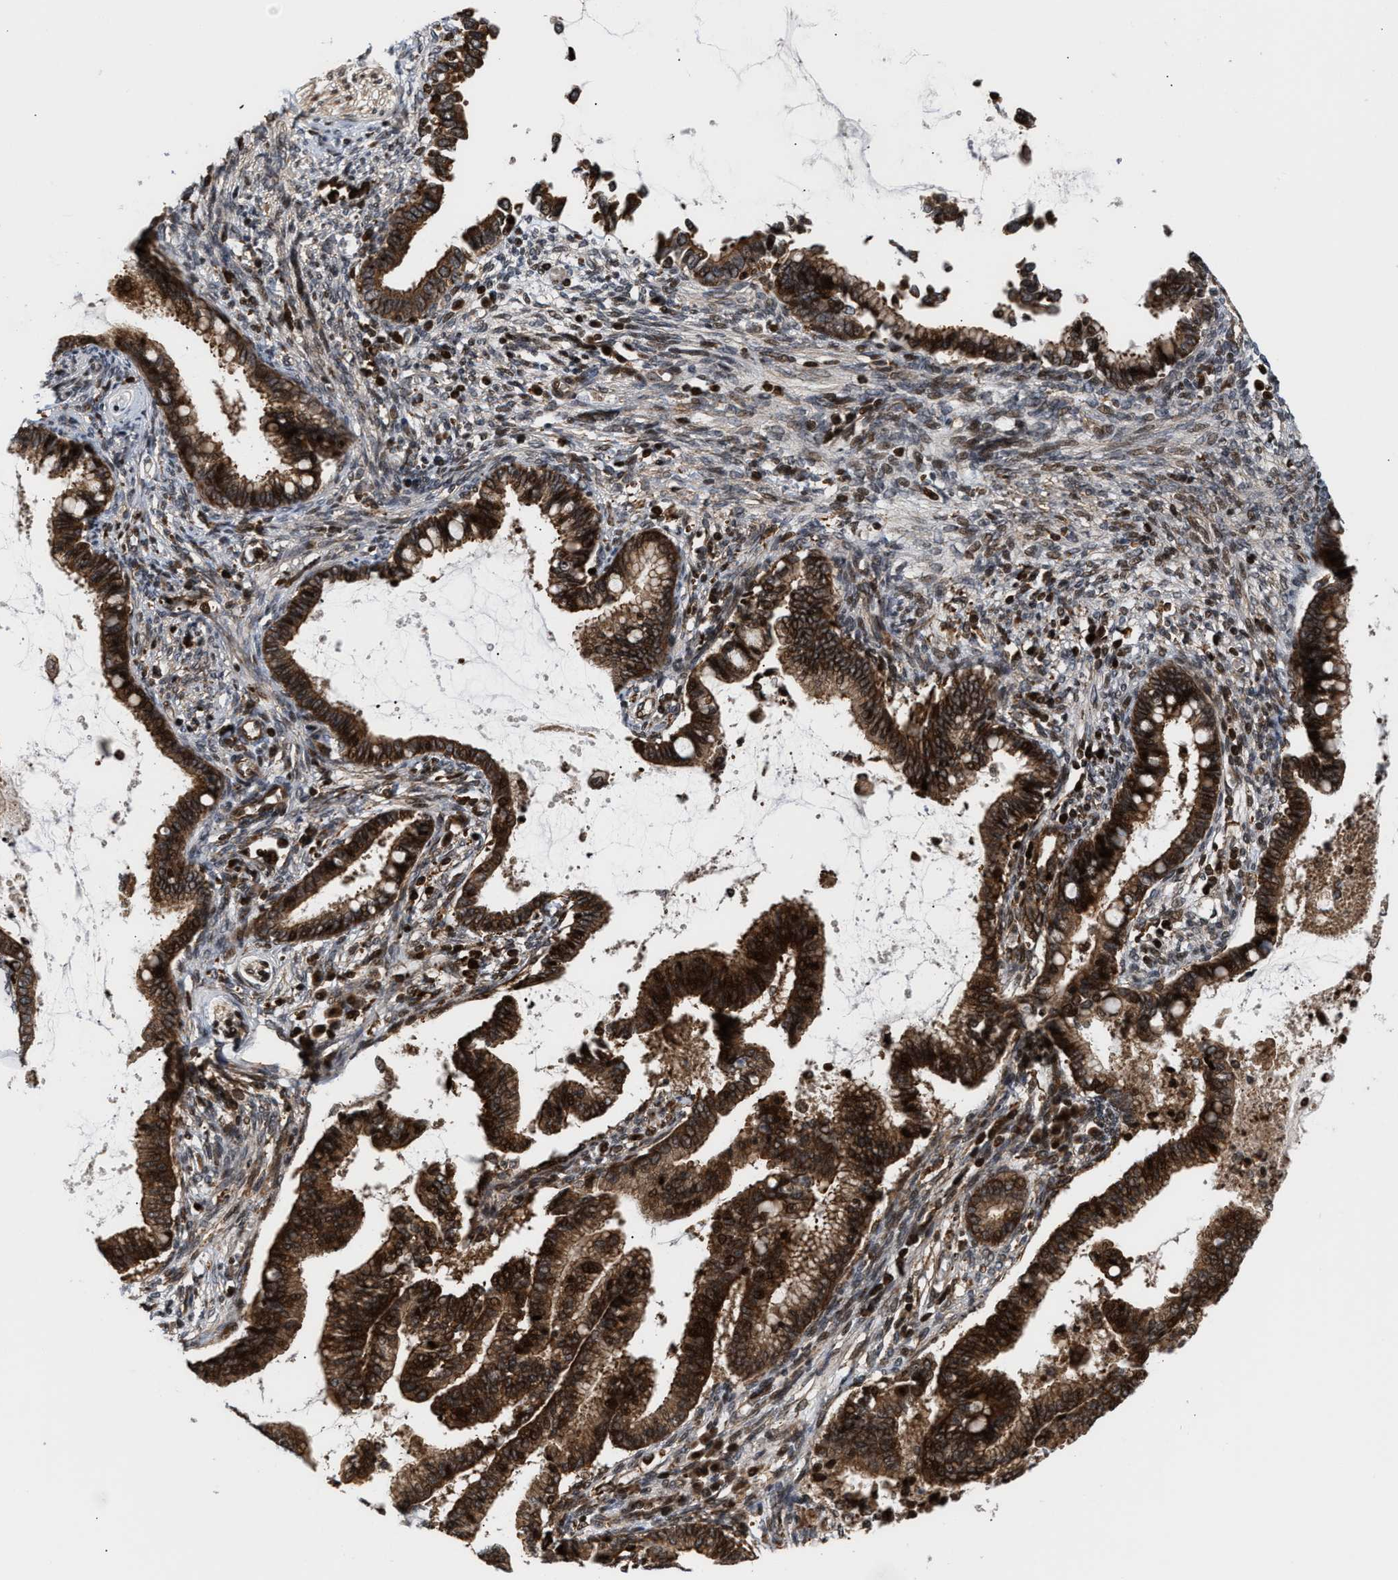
{"staining": {"intensity": "strong", "quantity": ">75%", "location": "cytoplasmic/membranous,nuclear"}, "tissue": "cervical cancer", "cell_type": "Tumor cells", "image_type": "cancer", "snomed": [{"axis": "morphology", "description": "Adenocarcinoma, NOS"}, {"axis": "topography", "description": "Cervix"}], "caption": "Immunohistochemistry (IHC) of adenocarcinoma (cervical) shows high levels of strong cytoplasmic/membranous and nuclear positivity in about >75% of tumor cells. (Stains: DAB (3,3'-diaminobenzidine) in brown, nuclei in blue, Microscopy: brightfield microscopy at high magnification).", "gene": "STAU2", "patient": {"sex": "female", "age": 44}}